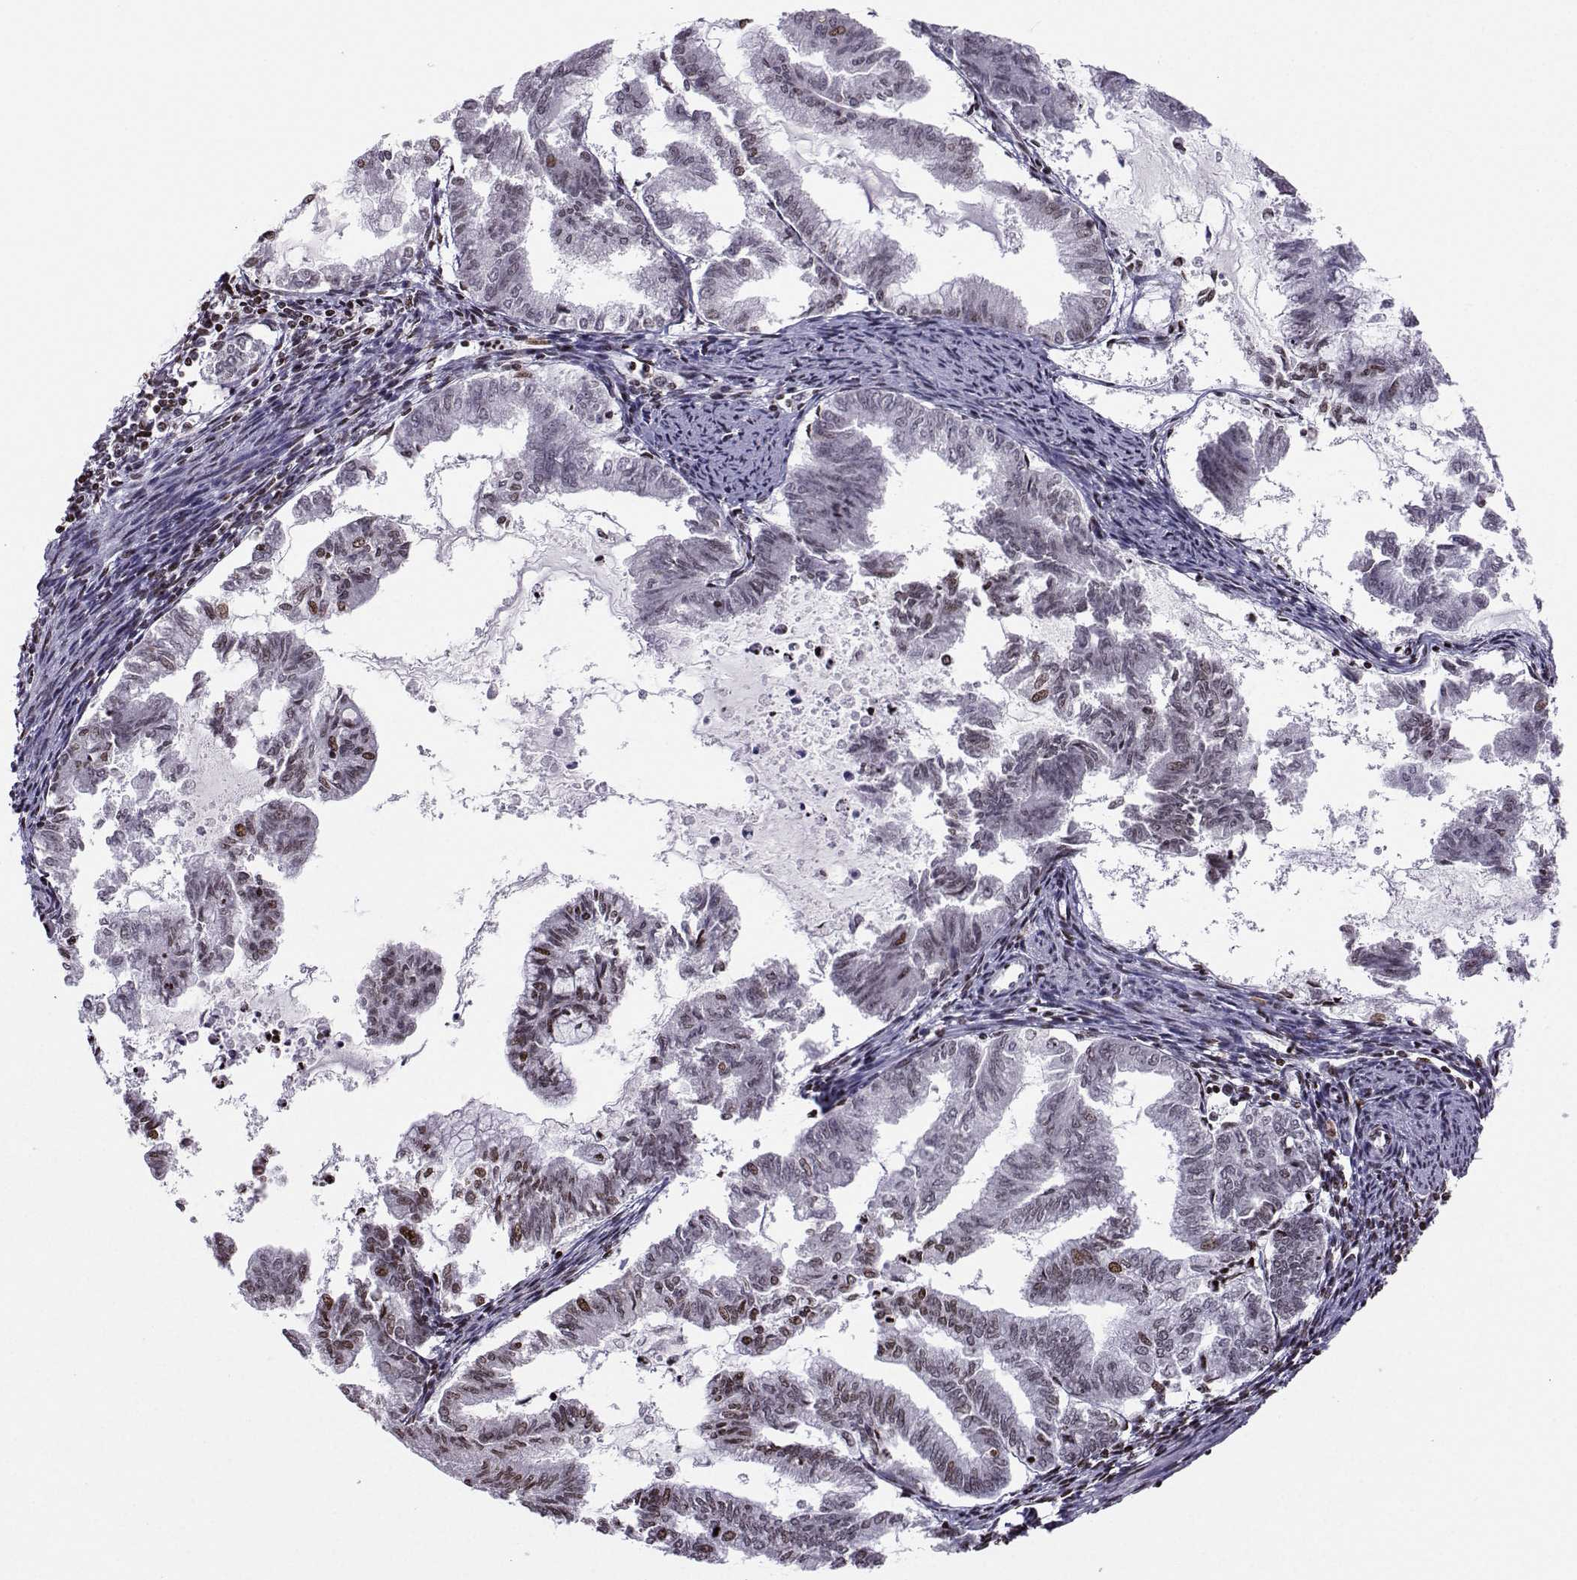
{"staining": {"intensity": "moderate", "quantity": "<25%", "location": "nuclear"}, "tissue": "endometrial cancer", "cell_type": "Tumor cells", "image_type": "cancer", "snomed": [{"axis": "morphology", "description": "Adenocarcinoma, NOS"}, {"axis": "topography", "description": "Endometrium"}], "caption": "Immunohistochemical staining of human adenocarcinoma (endometrial) demonstrates low levels of moderate nuclear positivity in about <25% of tumor cells.", "gene": "ZNF19", "patient": {"sex": "female", "age": 79}}